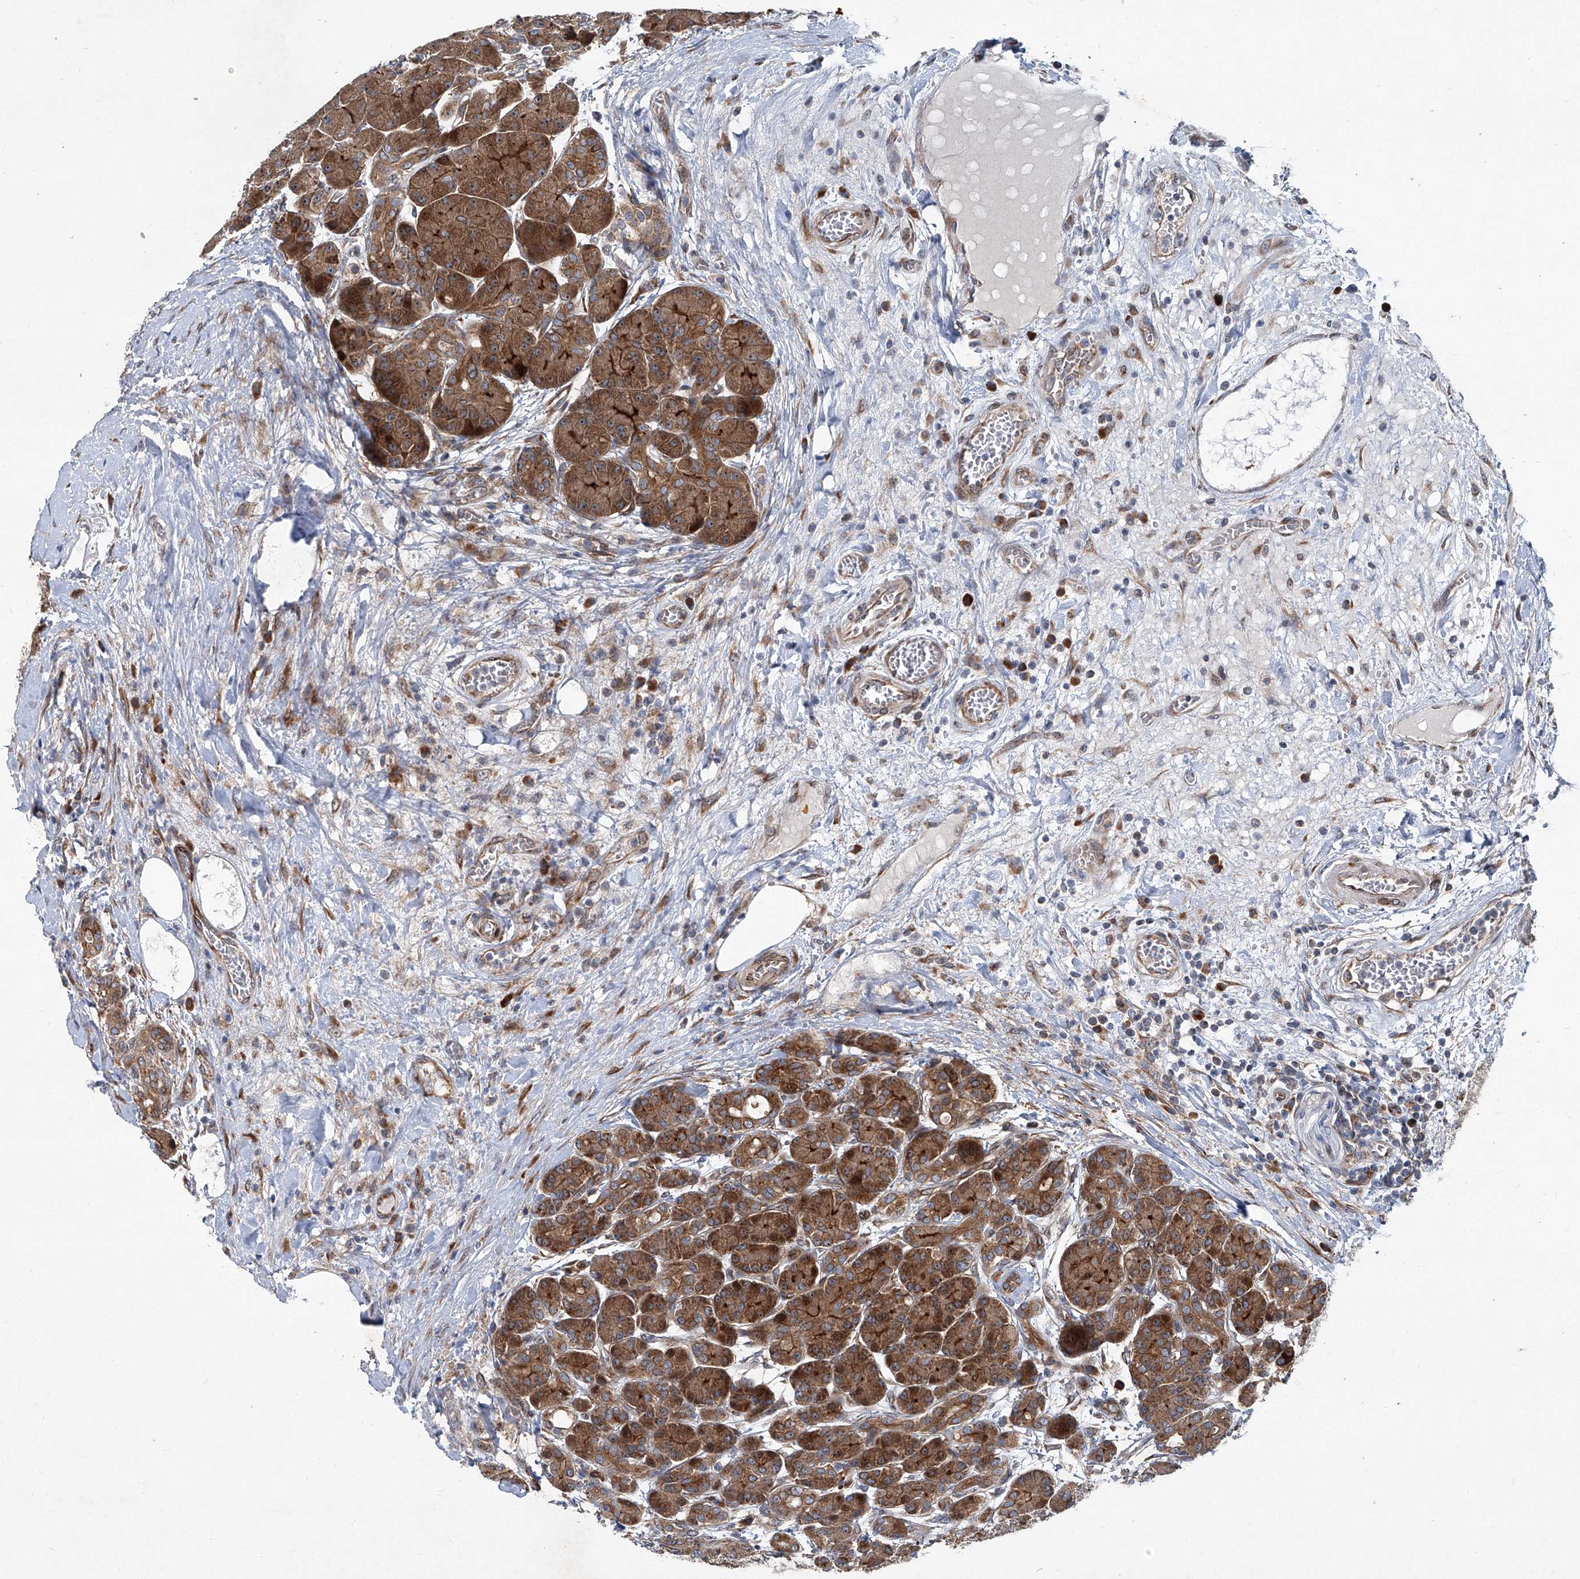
{"staining": {"intensity": "strong", "quantity": ">75%", "location": "cytoplasmic/membranous"}, "tissue": "pancreas", "cell_type": "Exocrine glandular cells", "image_type": "normal", "snomed": [{"axis": "morphology", "description": "Normal tissue, NOS"}, {"axis": "topography", "description": "Pancreas"}], "caption": "Strong cytoplasmic/membranous protein staining is appreciated in approximately >75% of exocrine glandular cells in pancreas.", "gene": "GPR132", "patient": {"sex": "male", "age": 63}}